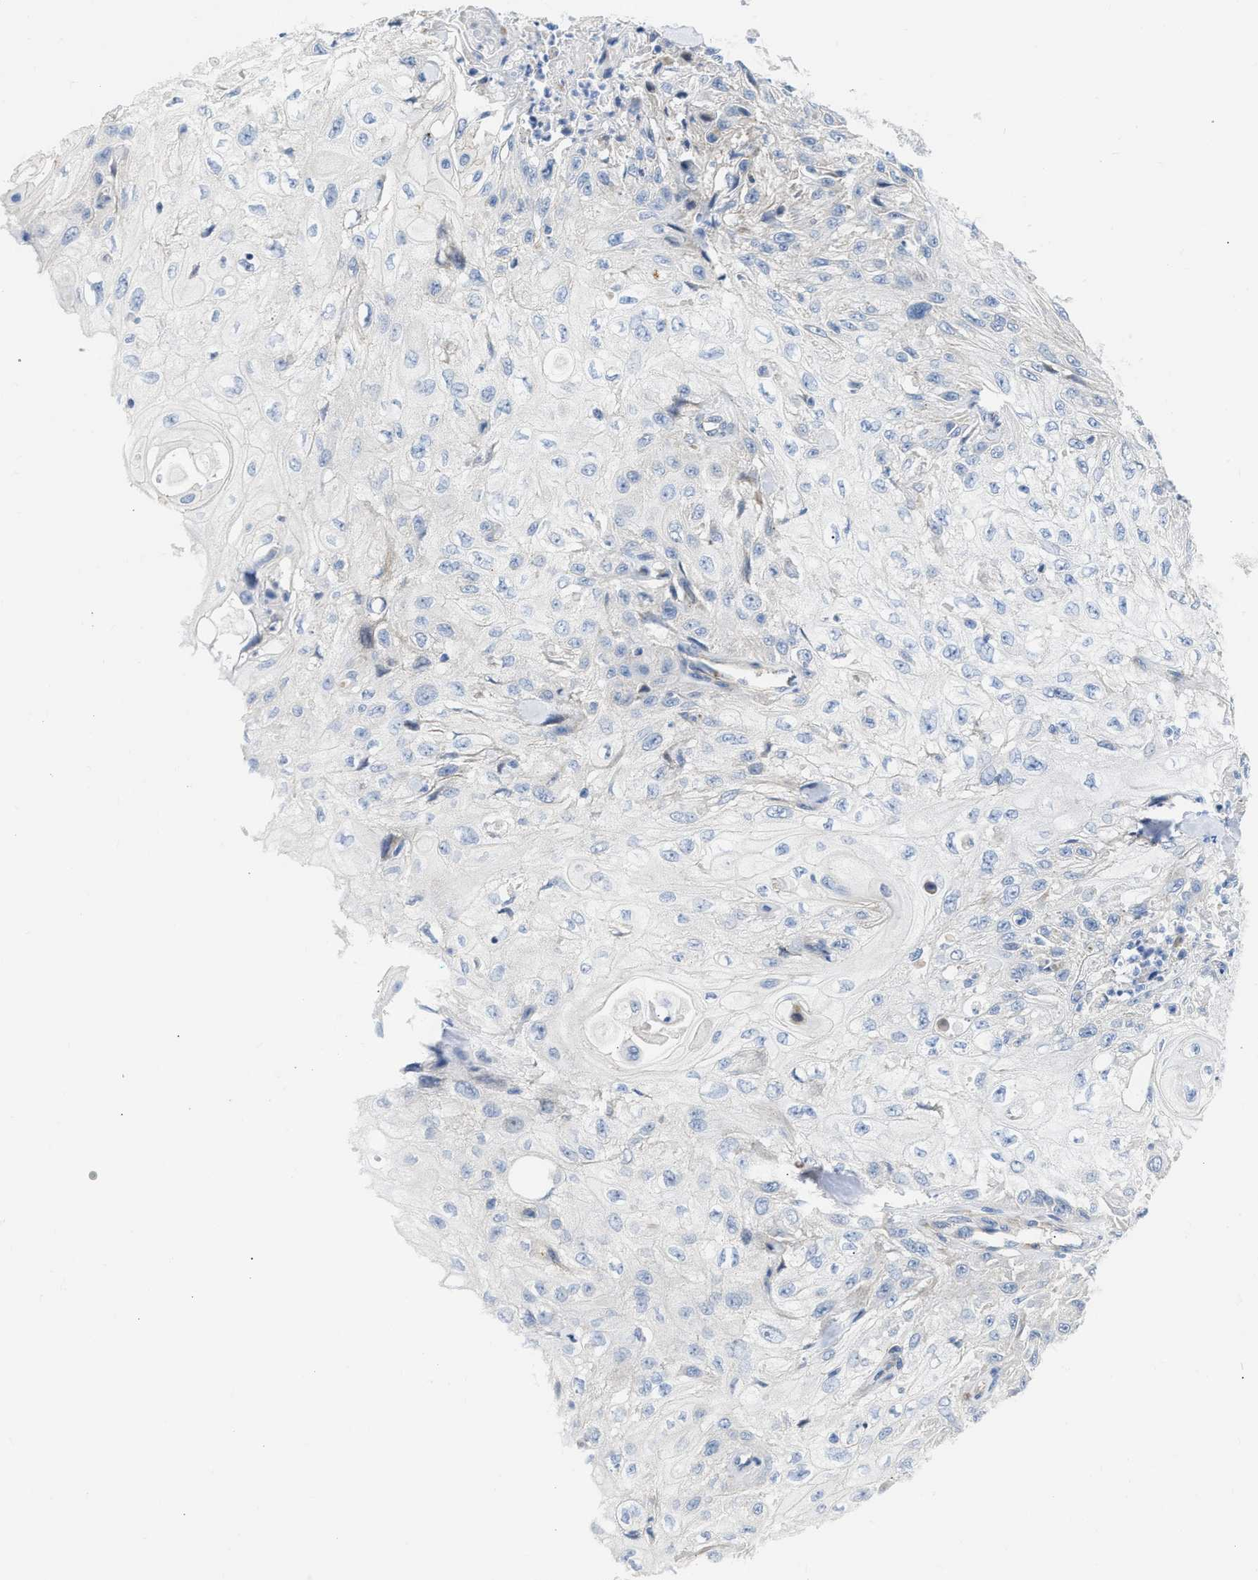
{"staining": {"intensity": "negative", "quantity": "none", "location": "none"}, "tissue": "skin cancer", "cell_type": "Tumor cells", "image_type": "cancer", "snomed": [{"axis": "morphology", "description": "Squamous cell carcinoma, NOS"}, {"axis": "morphology", "description": "Squamous cell carcinoma, metastatic, NOS"}, {"axis": "topography", "description": "Skin"}, {"axis": "topography", "description": "Lymph node"}], "caption": "The immunohistochemistry (IHC) image has no significant staining in tumor cells of skin cancer (metastatic squamous cell carcinoma) tissue. (Immunohistochemistry, brightfield microscopy, high magnification).", "gene": "FHL1", "patient": {"sex": "male", "age": 75}}